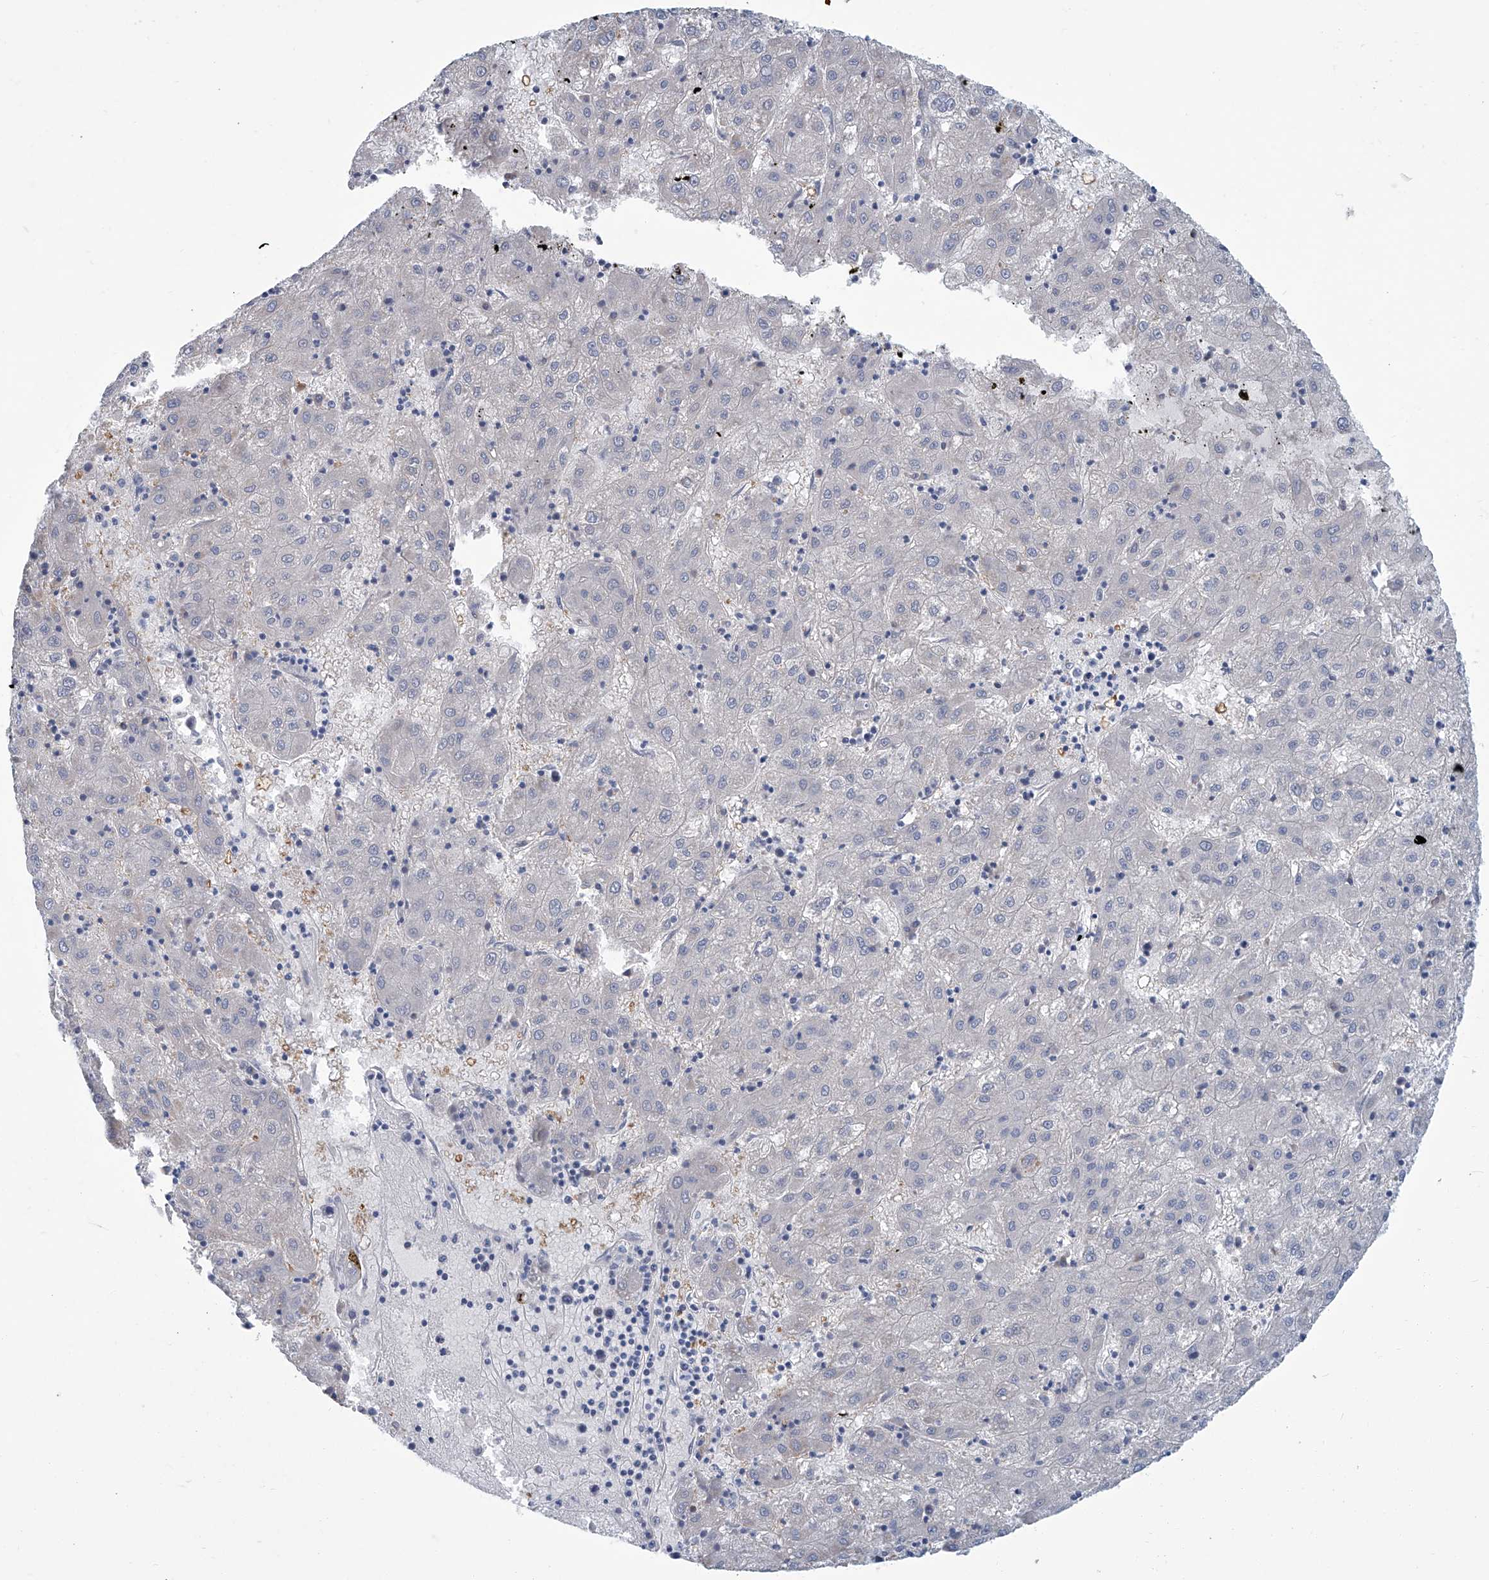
{"staining": {"intensity": "negative", "quantity": "none", "location": "none"}, "tissue": "liver cancer", "cell_type": "Tumor cells", "image_type": "cancer", "snomed": [{"axis": "morphology", "description": "Carcinoma, Hepatocellular, NOS"}, {"axis": "topography", "description": "Liver"}], "caption": "The photomicrograph displays no staining of tumor cells in liver hepatocellular carcinoma.", "gene": "PFKL", "patient": {"sex": "male", "age": 72}}